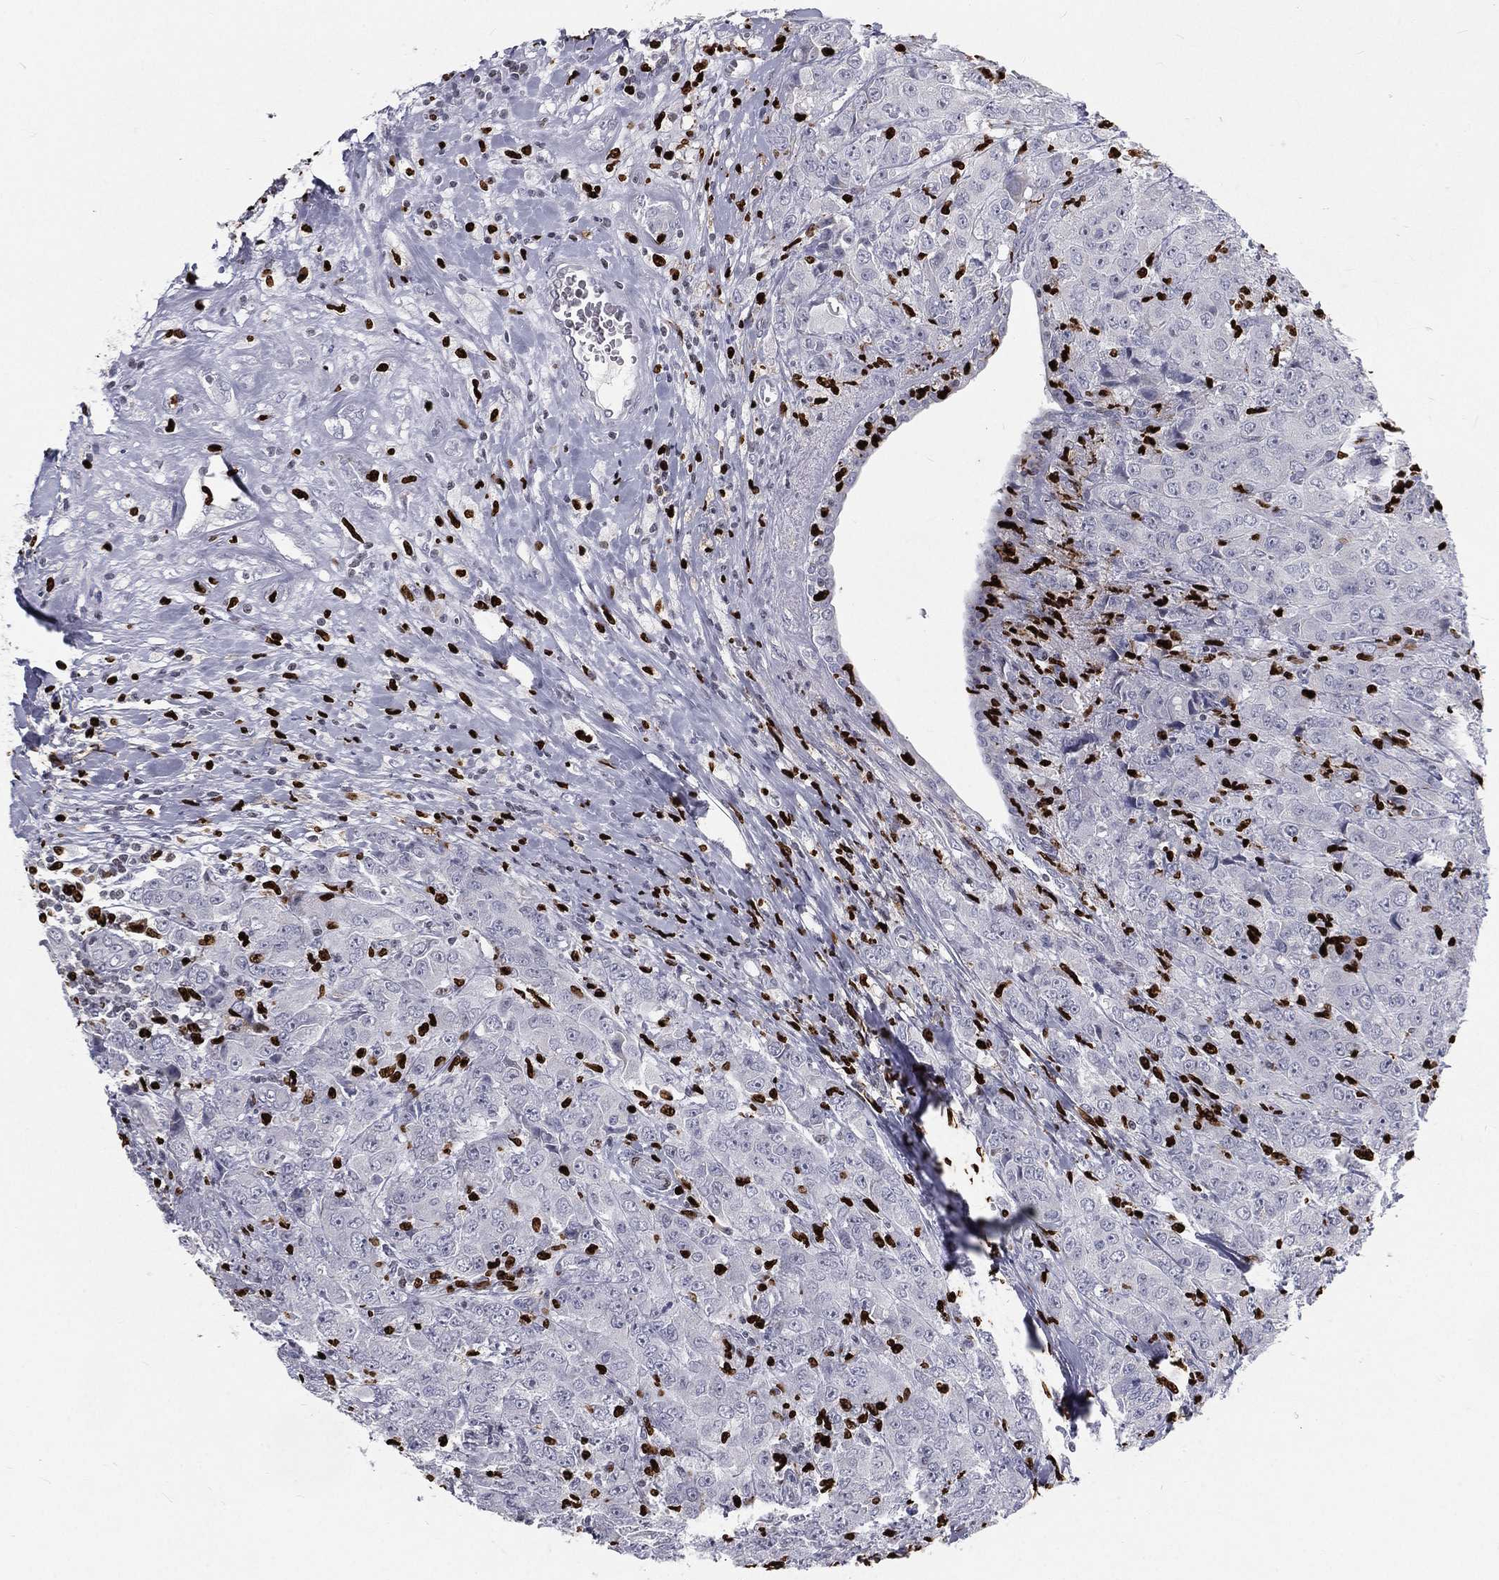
{"staining": {"intensity": "negative", "quantity": "none", "location": "none"}, "tissue": "breast cancer", "cell_type": "Tumor cells", "image_type": "cancer", "snomed": [{"axis": "morphology", "description": "Duct carcinoma"}, {"axis": "topography", "description": "Breast"}], "caption": "A high-resolution histopathology image shows immunohistochemistry (IHC) staining of invasive ductal carcinoma (breast), which demonstrates no significant staining in tumor cells.", "gene": "MNDA", "patient": {"sex": "female", "age": 43}}